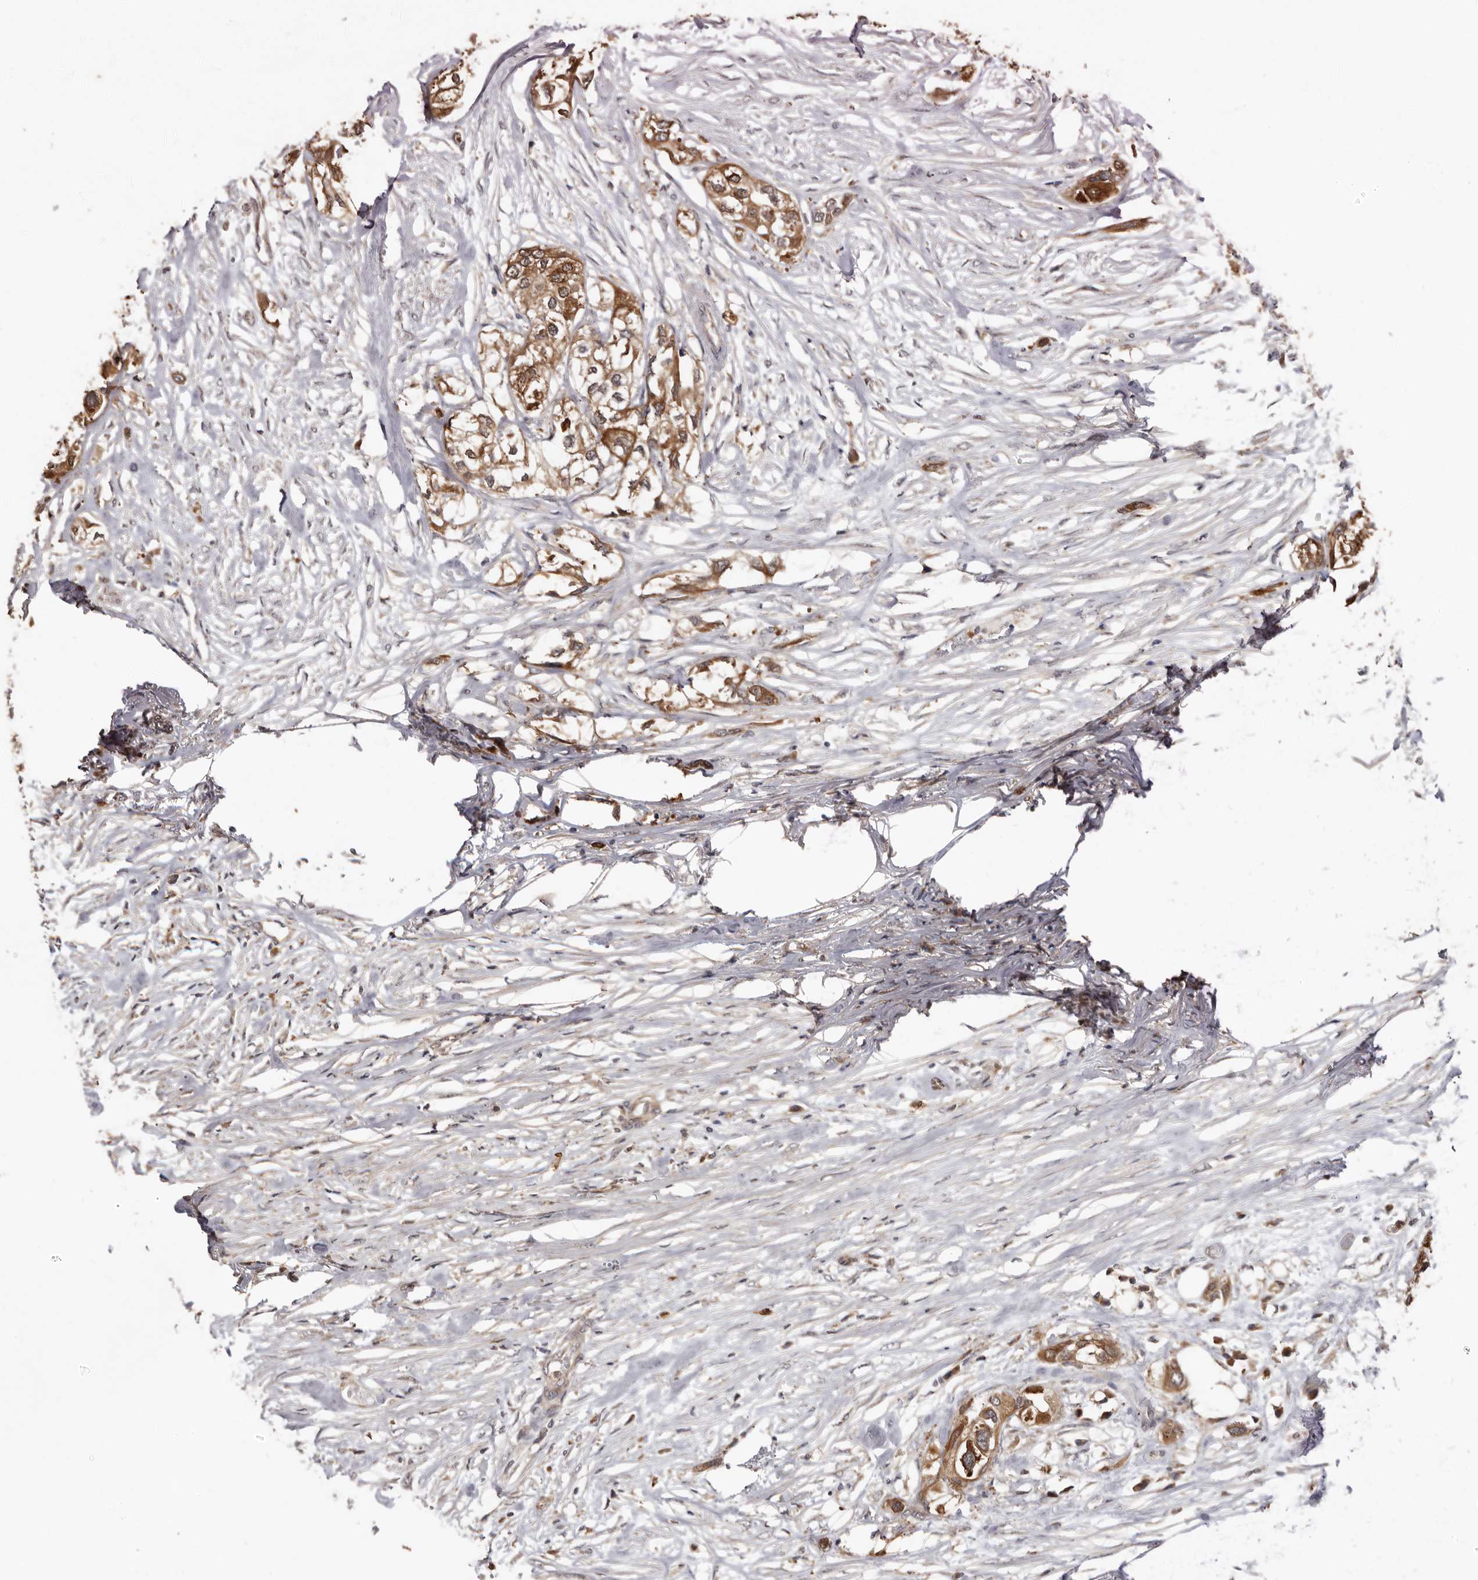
{"staining": {"intensity": "moderate", "quantity": ">75%", "location": "cytoplasmic/membranous"}, "tissue": "urothelial cancer", "cell_type": "Tumor cells", "image_type": "cancer", "snomed": [{"axis": "morphology", "description": "Urothelial carcinoma, High grade"}, {"axis": "topography", "description": "Urinary bladder"}], "caption": "Human urothelial cancer stained with a protein marker shows moderate staining in tumor cells.", "gene": "RSPO2", "patient": {"sex": "male", "age": 64}}